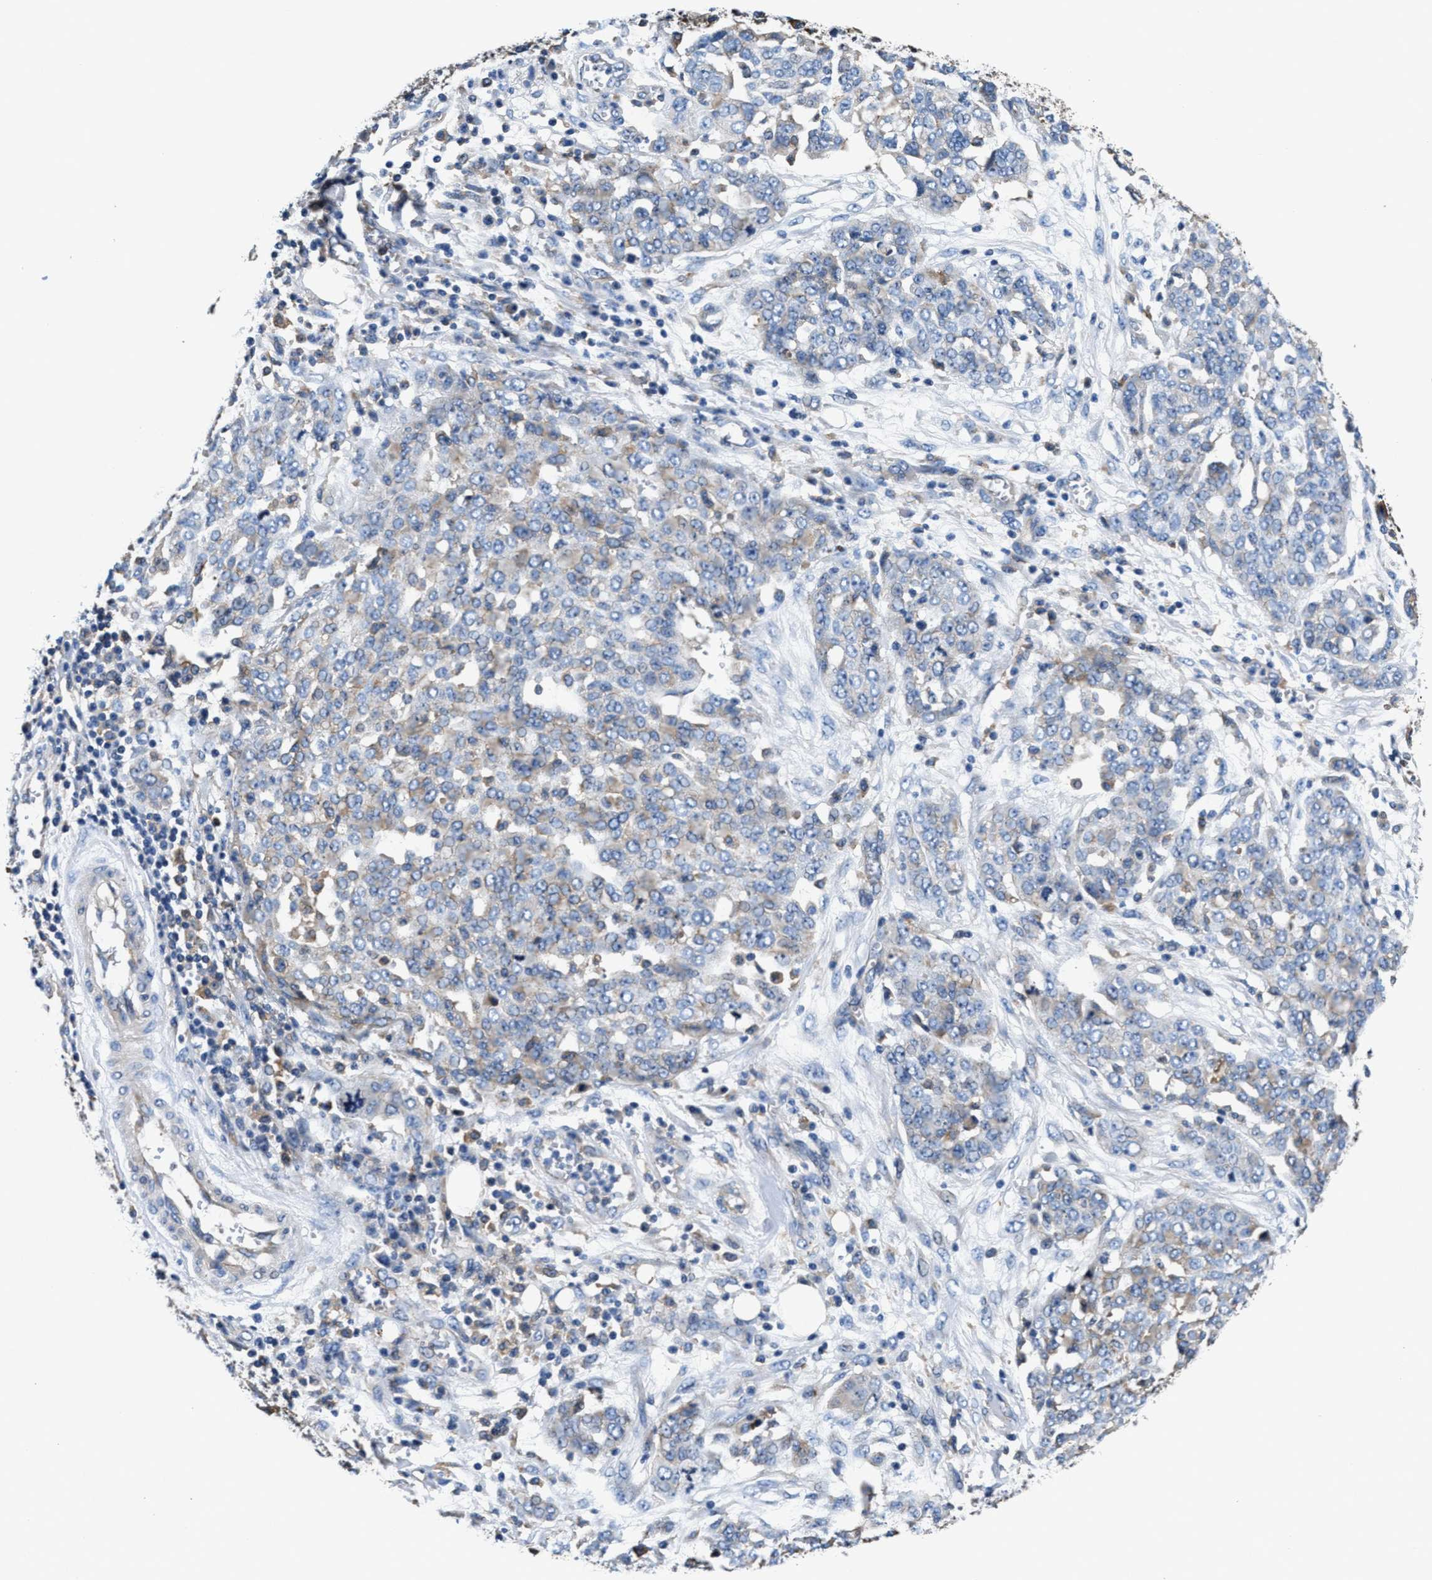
{"staining": {"intensity": "weak", "quantity": "<25%", "location": "cytoplasmic/membranous"}, "tissue": "ovarian cancer", "cell_type": "Tumor cells", "image_type": "cancer", "snomed": [{"axis": "morphology", "description": "Cystadenocarcinoma, serous, NOS"}, {"axis": "topography", "description": "Soft tissue"}, {"axis": "topography", "description": "Ovary"}], "caption": "Tumor cells show no significant staining in ovarian serous cystadenocarcinoma.", "gene": "PPP1R9B", "patient": {"sex": "female", "age": 57}}